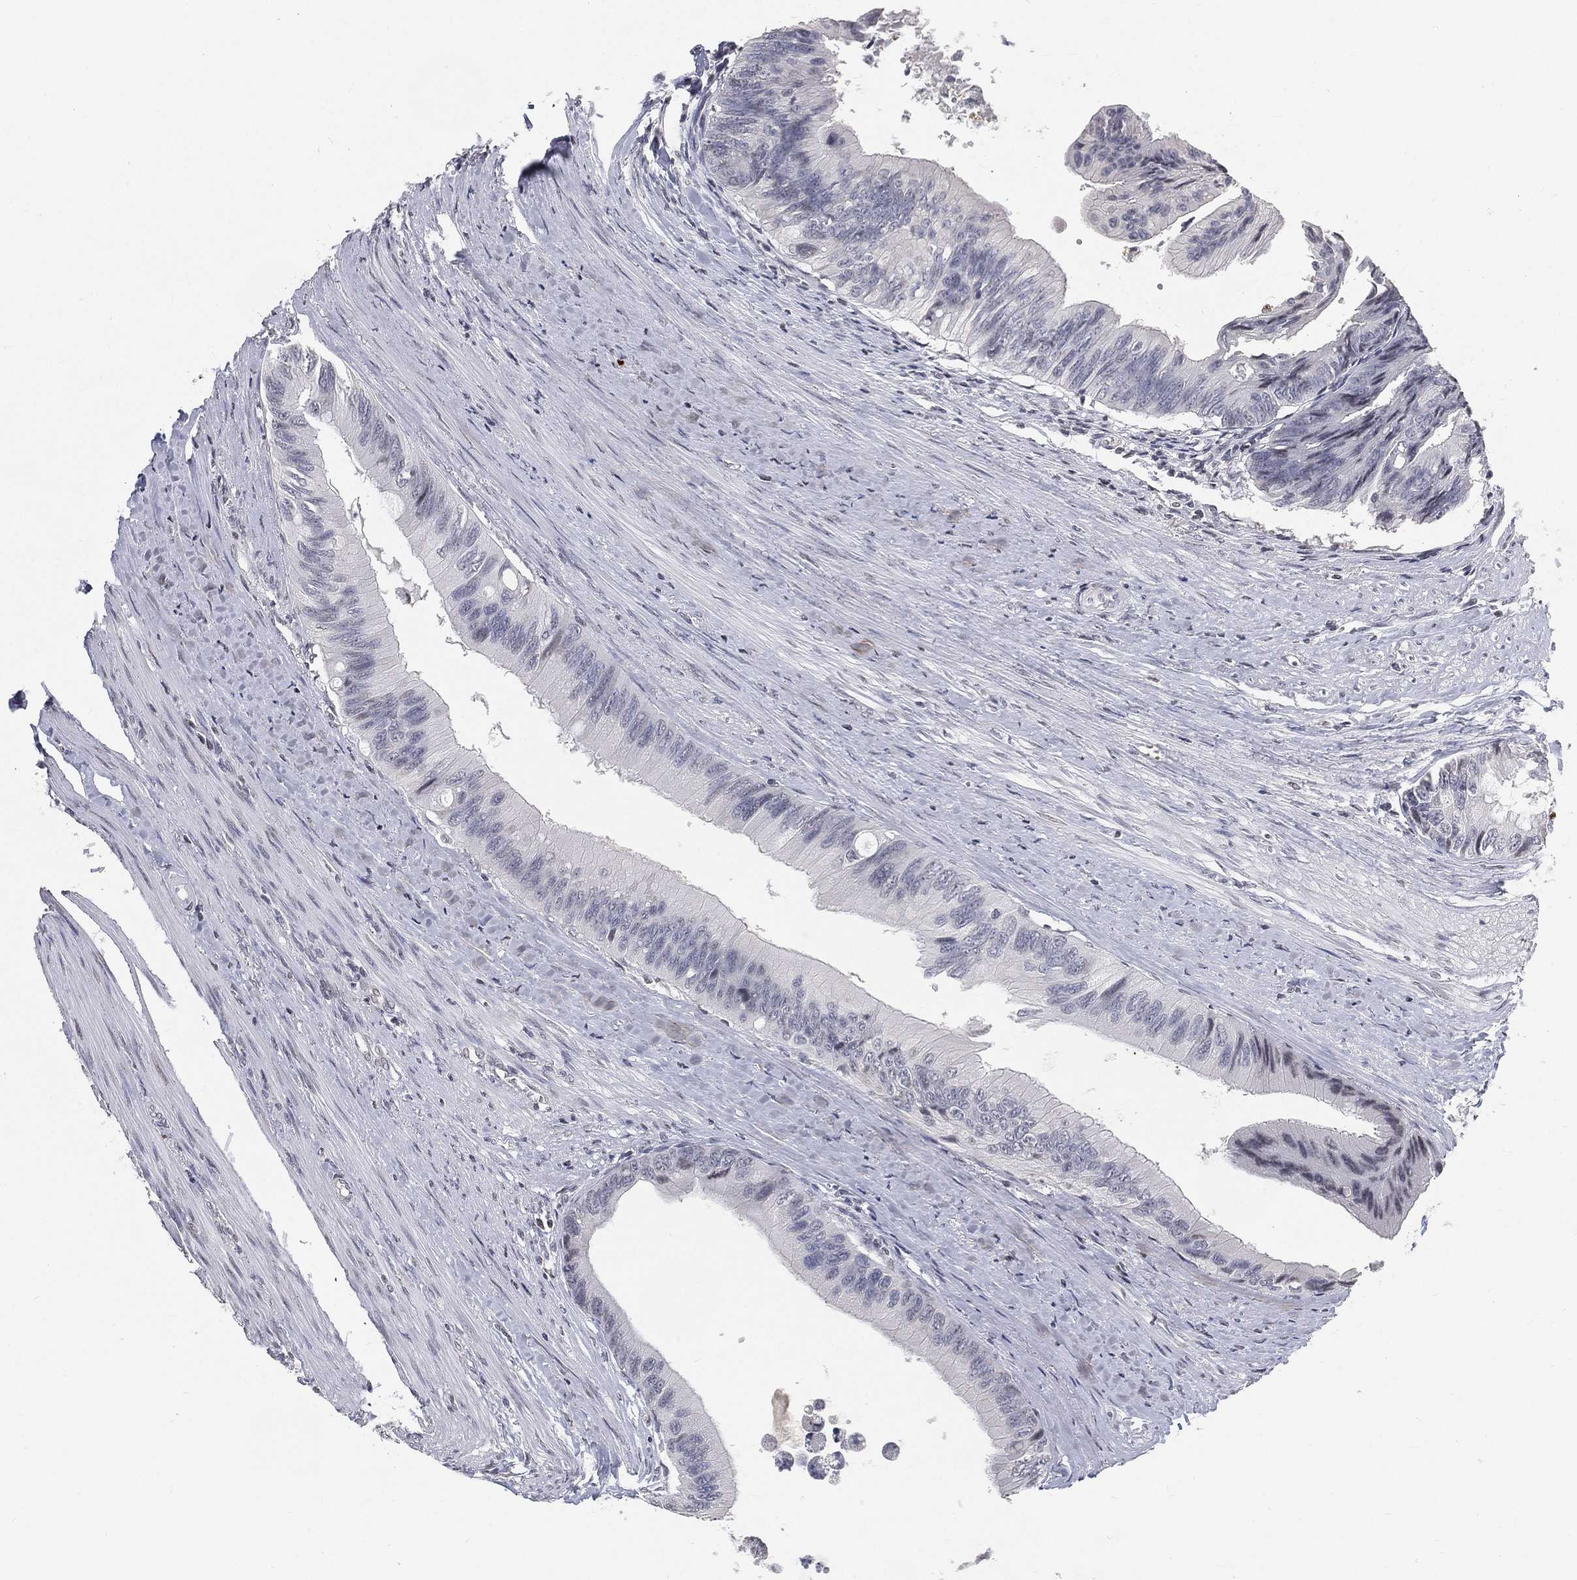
{"staining": {"intensity": "negative", "quantity": "none", "location": "none"}, "tissue": "colorectal cancer", "cell_type": "Tumor cells", "image_type": "cancer", "snomed": [{"axis": "morphology", "description": "Normal tissue, NOS"}, {"axis": "morphology", "description": "Adenocarcinoma, NOS"}, {"axis": "topography", "description": "Colon"}], "caption": "Colorectal adenocarcinoma was stained to show a protein in brown. There is no significant staining in tumor cells.", "gene": "ARG1", "patient": {"sex": "male", "age": 65}}